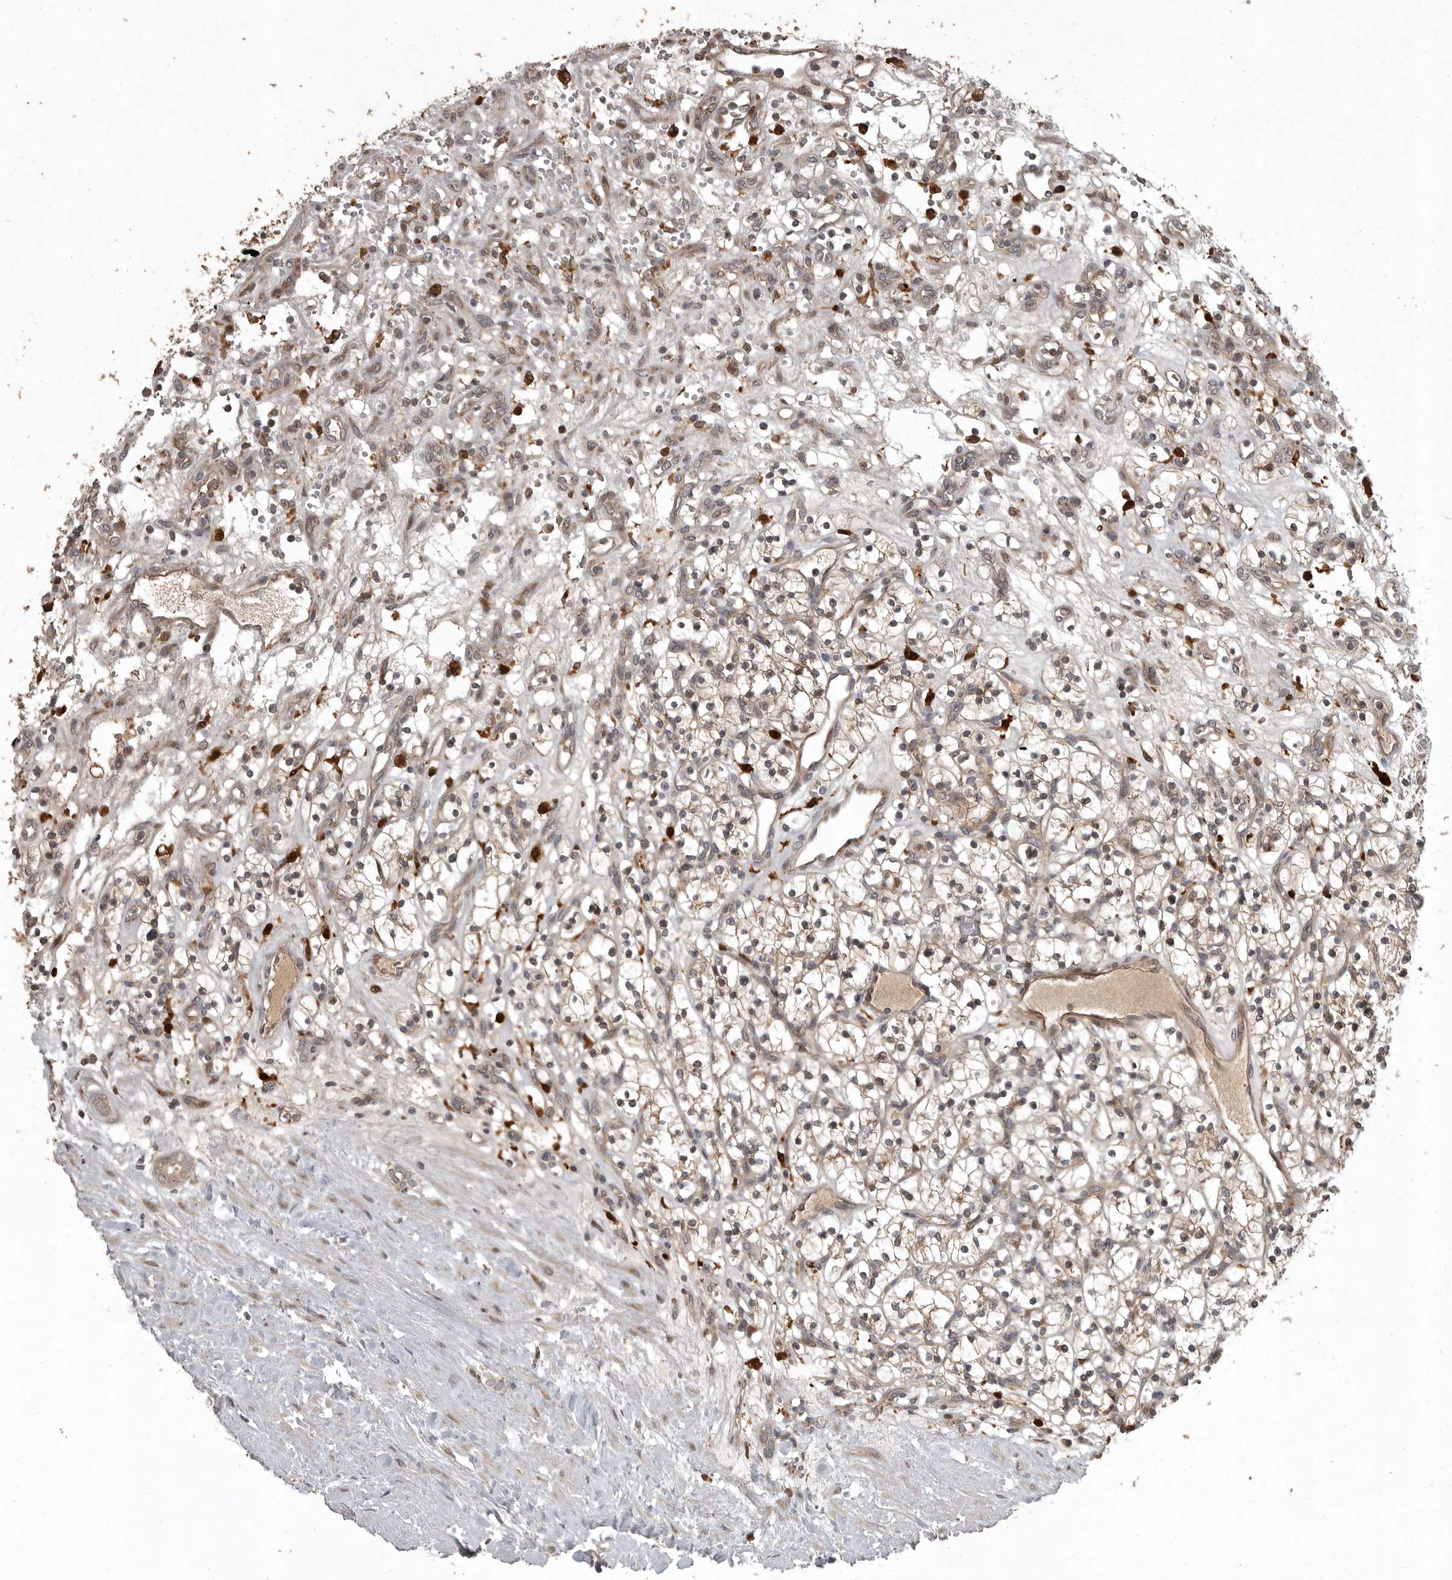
{"staining": {"intensity": "weak", "quantity": "25%-75%", "location": "cytoplasmic/membranous"}, "tissue": "renal cancer", "cell_type": "Tumor cells", "image_type": "cancer", "snomed": [{"axis": "morphology", "description": "Adenocarcinoma, NOS"}, {"axis": "topography", "description": "Kidney"}], "caption": "Immunohistochemistry (IHC) histopathology image of neoplastic tissue: human renal adenocarcinoma stained using IHC exhibits low levels of weak protein expression localized specifically in the cytoplasmic/membranous of tumor cells, appearing as a cytoplasmic/membranous brown color.", "gene": "GPR31", "patient": {"sex": "female", "age": 57}}